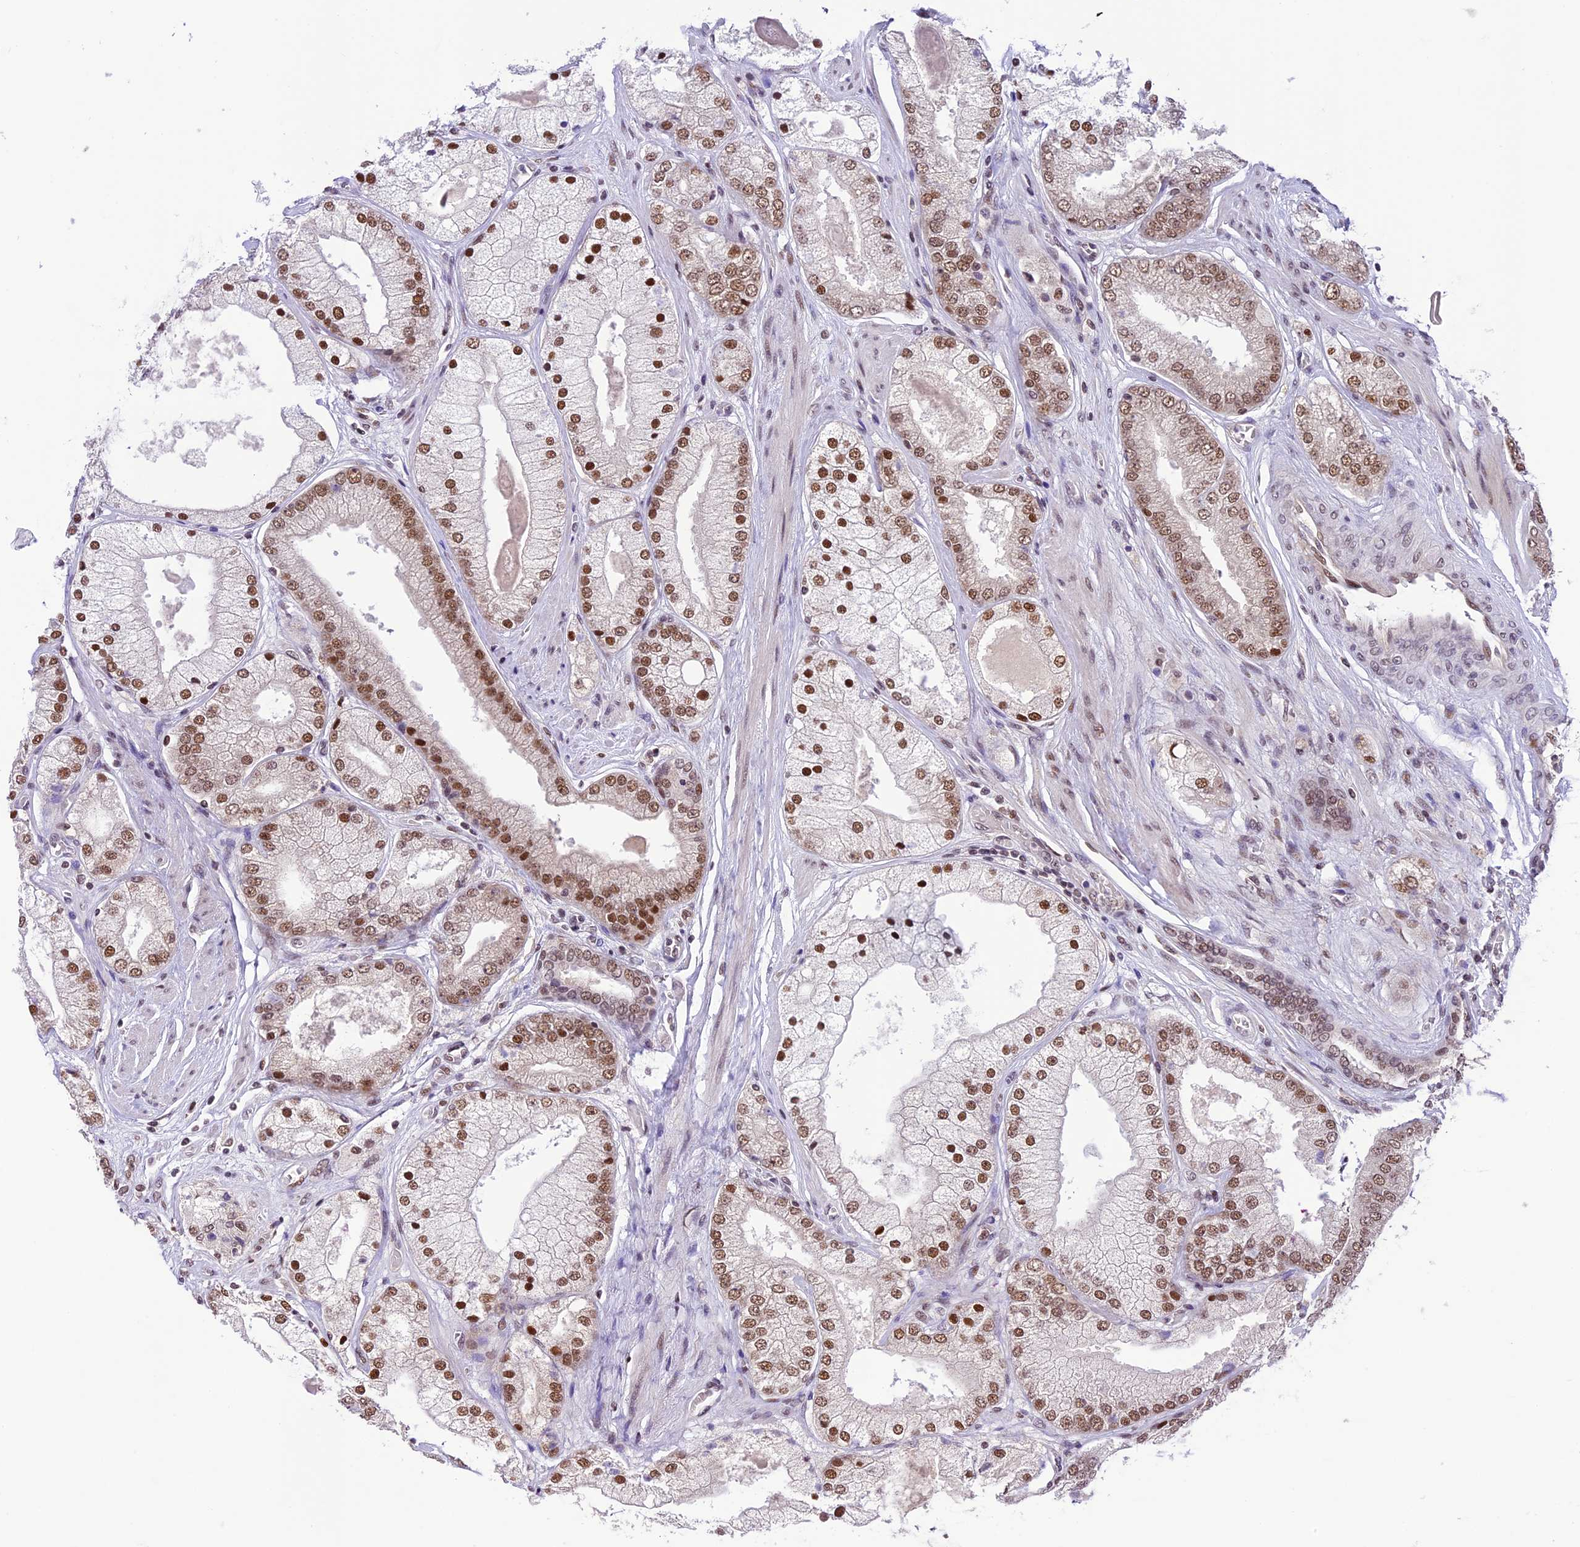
{"staining": {"intensity": "moderate", "quantity": ">75%", "location": "nuclear"}, "tissue": "prostate cancer", "cell_type": "Tumor cells", "image_type": "cancer", "snomed": [{"axis": "morphology", "description": "Adenocarcinoma, High grade"}, {"axis": "topography", "description": "Prostate"}], "caption": "Human prostate cancer (high-grade adenocarcinoma) stained with a brown dye demonstrates moderate nuclear positive staining in approximately >75% of tumor cells.", "gene": "SHKBP1", "patient": {"sex": "male", "age": 58}}